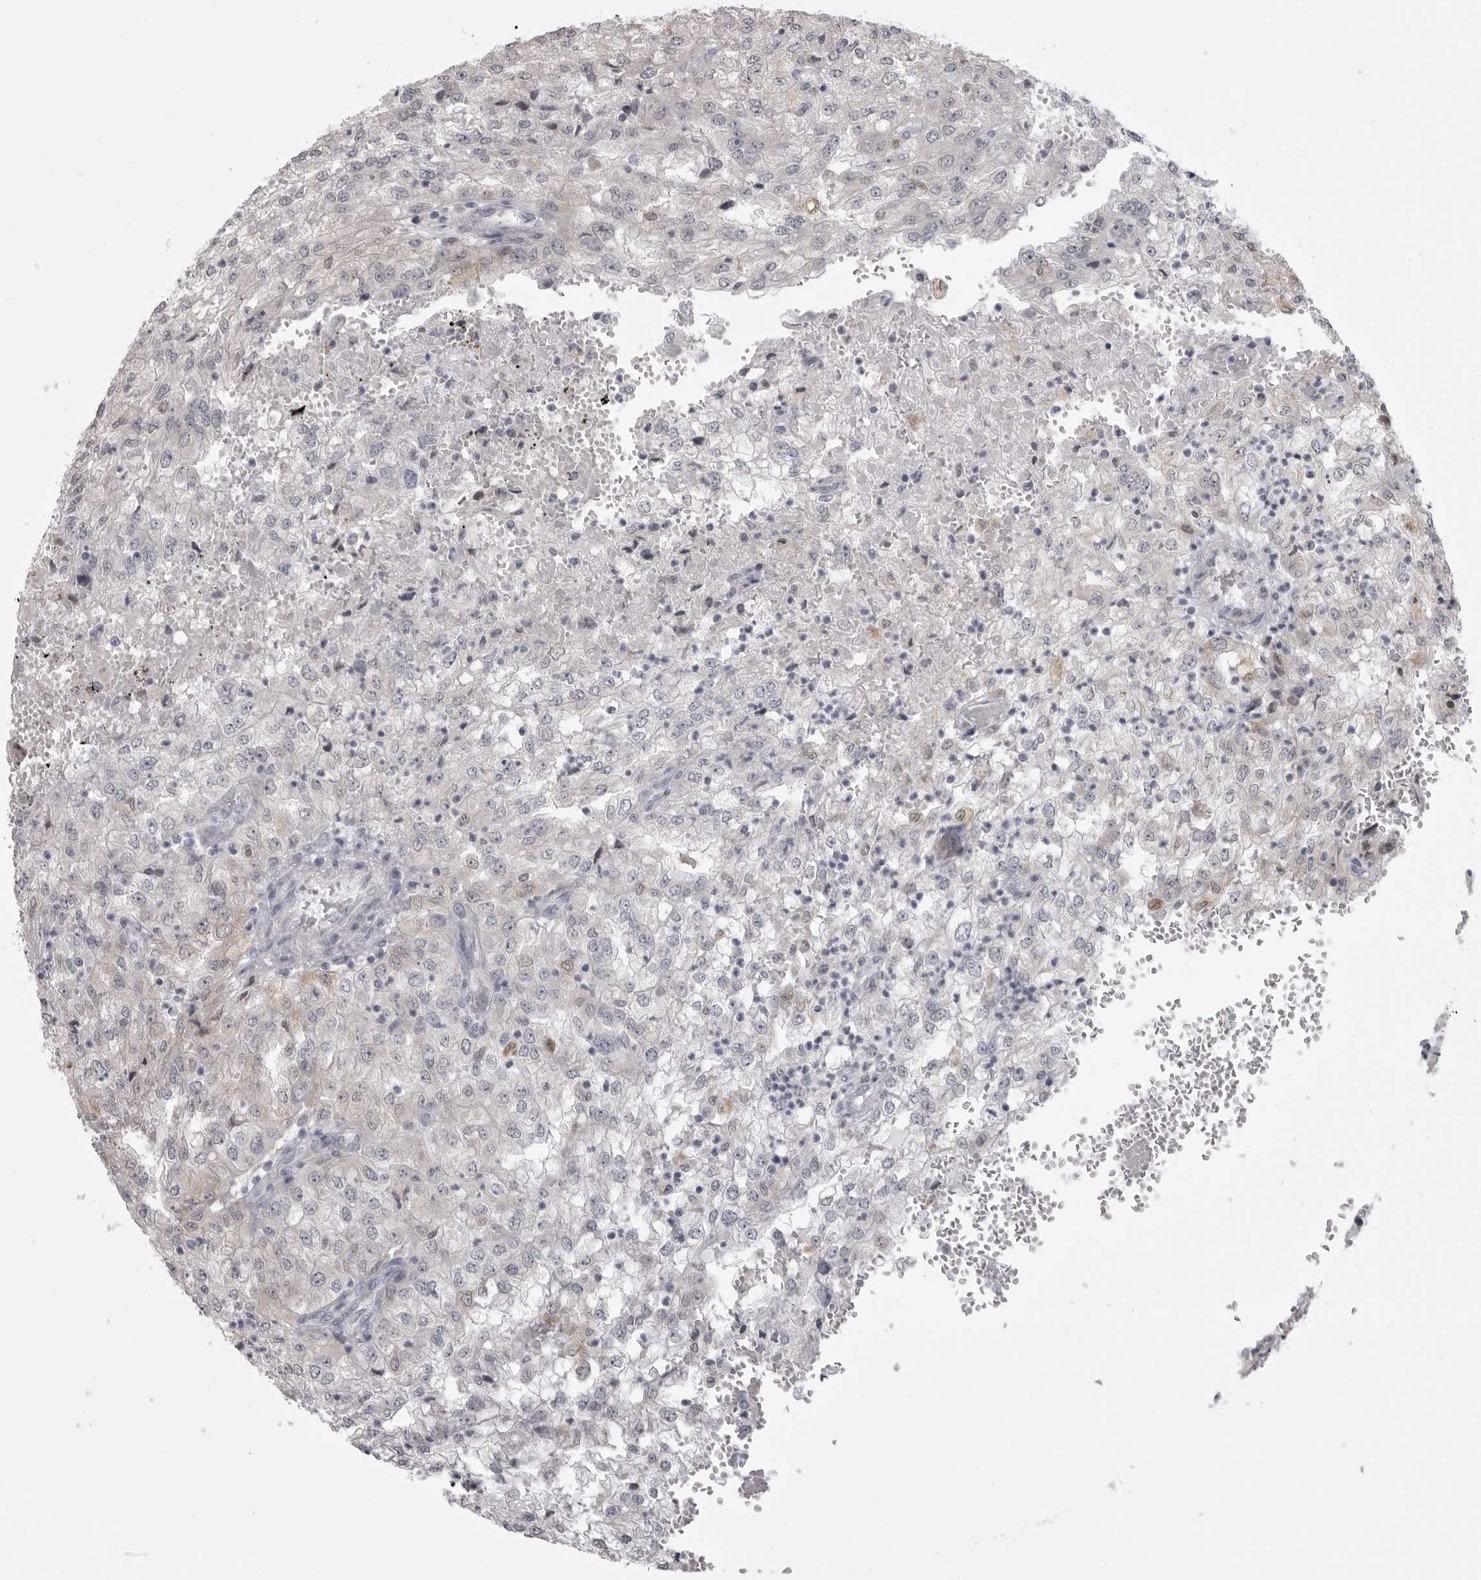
{"staining": {"intensity": "negative", "quantity": "none", "location": "none"}, "tissue": "renal cancer", "cell_type": "Tumor cells", "image_type": "cancer", "snomed": [{"axis": "morphology", "description": "Adenocarcinoma, NOS"}, {"axis": "topography", "description": "Kidney"}], "caption": "Immunohistochemistry photomicrograph of neoplastic tissue: renal cancer stained with DAB displays no significant protein staining in tumor cells.", "gene": "NCEH1", "patient": {"sex": "female", "age": 54}}